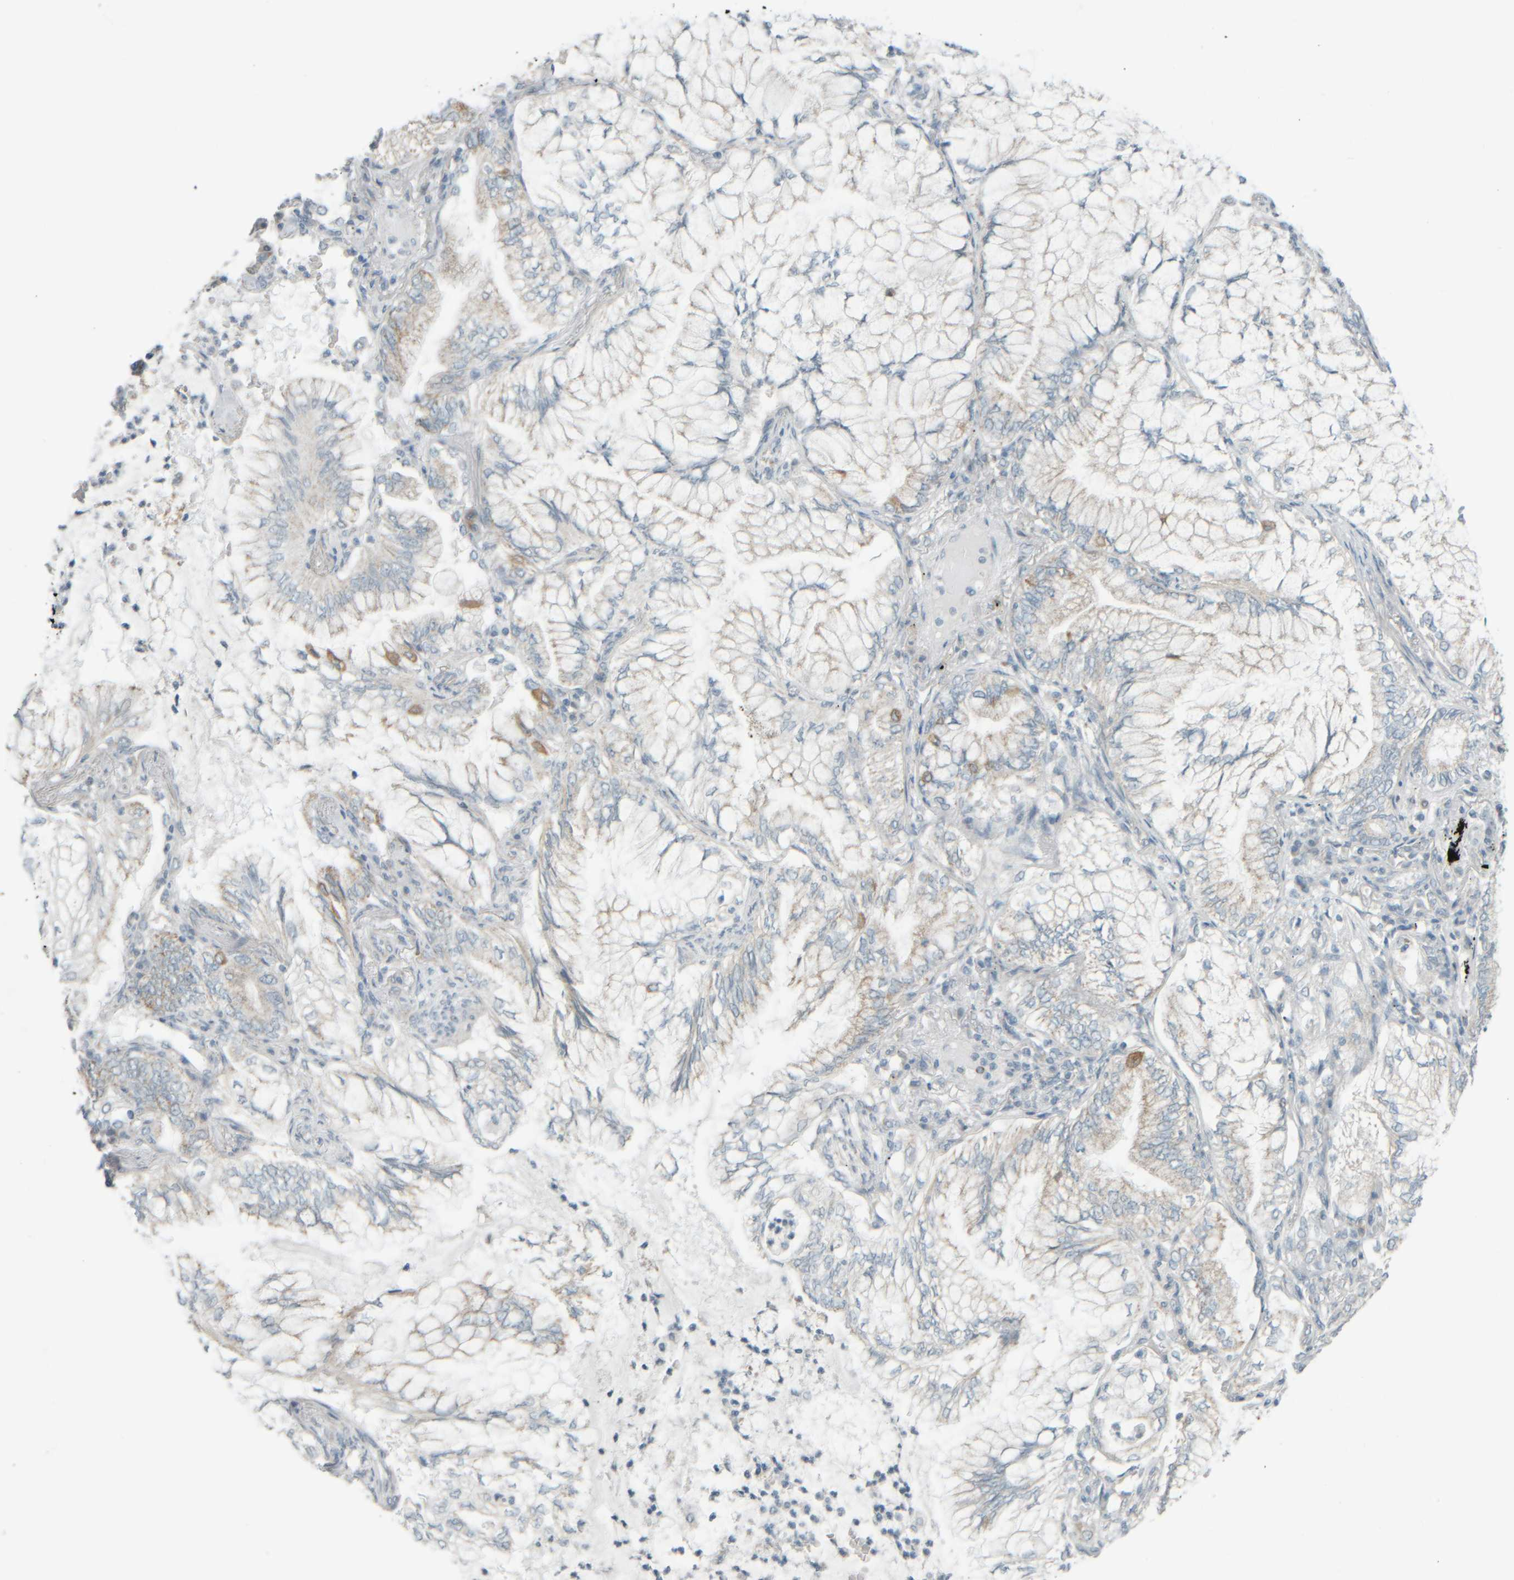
{"staining": {"intensity": "weak", "quantity": "25%-75%", "location": "cytoplasmic/membranous"}, "tissue": "lung cancer", "cell_type": "Tumor cells", "image_type": "cancer", "snomed": [{"axis": "morphology", "description": "Adenocarcinoma, NOS"}, {"axis": "topography", "description": "Lung"}], "caption": "DAB (3,3'-diaminobenzidine) immunohistochemical staining of human lung adenocarcinoma demonstrates weak cytoplasmic/membranous protein expression in approximately 25%-75% of tumor cells.", "gene": "PTGES3L-AARSD1", "patient": {"sex": "female", "age": 70}}